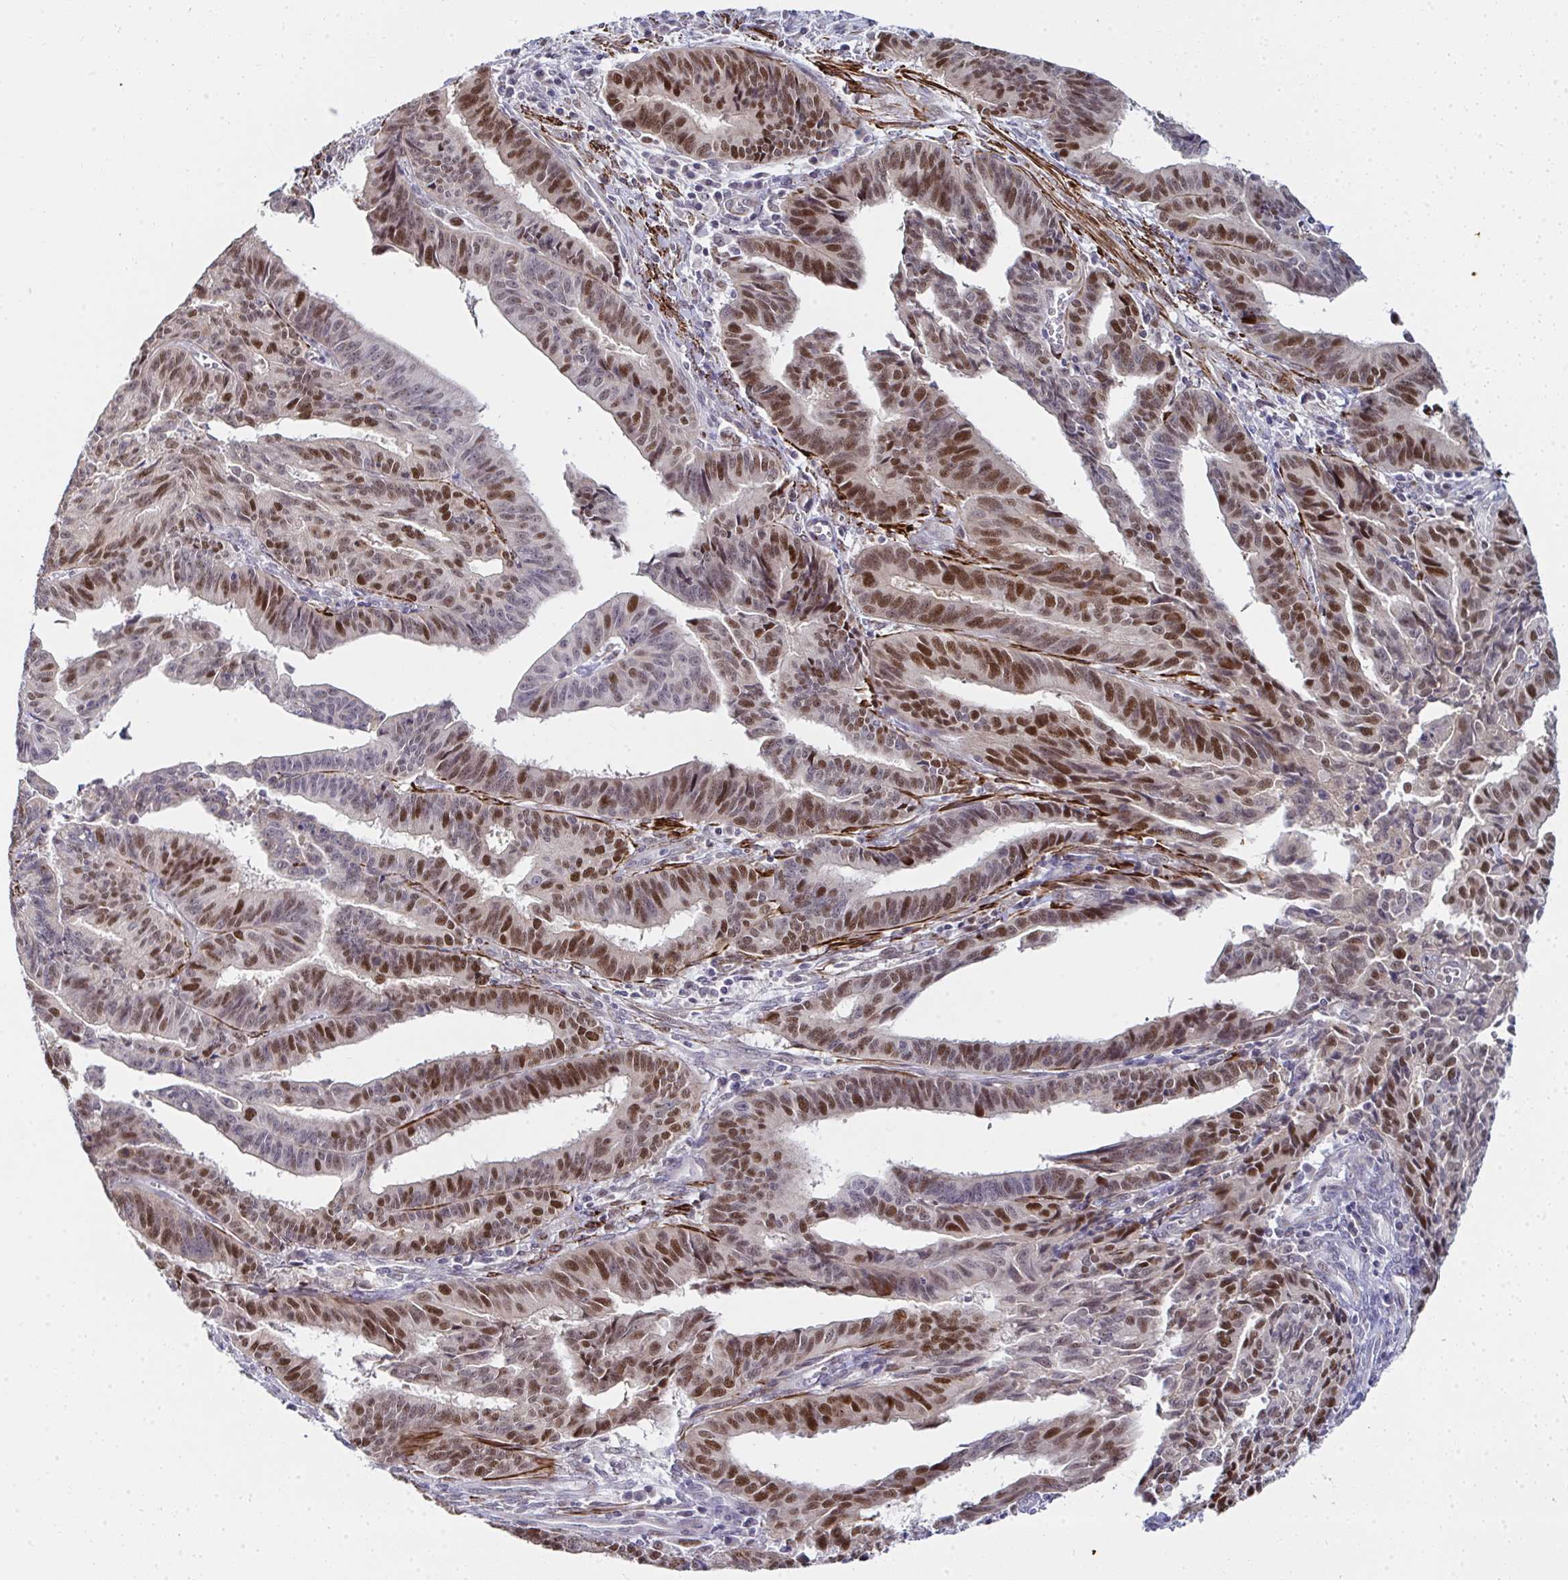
{"staining": {"intensity": "moderate", "quantity": ">75%", "location": "nuclear"}, "tissue": "endometrial cancer", "cell_type": "Tumor cells", "image_type": "cancer", "snomed": [{"axis": "morphology", "description": "Adenocarcinoma, NOS"}, {"axis": "topography", "description": "Endometrium"}], "caption": "Immunohistochemistry (DAB (3,3'-diaminobenzidine)) staining of endometrial adenocarcinoma reveals moderate nuclear protein expression in about >75% of tumor cells.", "gene": "GINS2", "patient": {"sex": "female", "age": 65}}